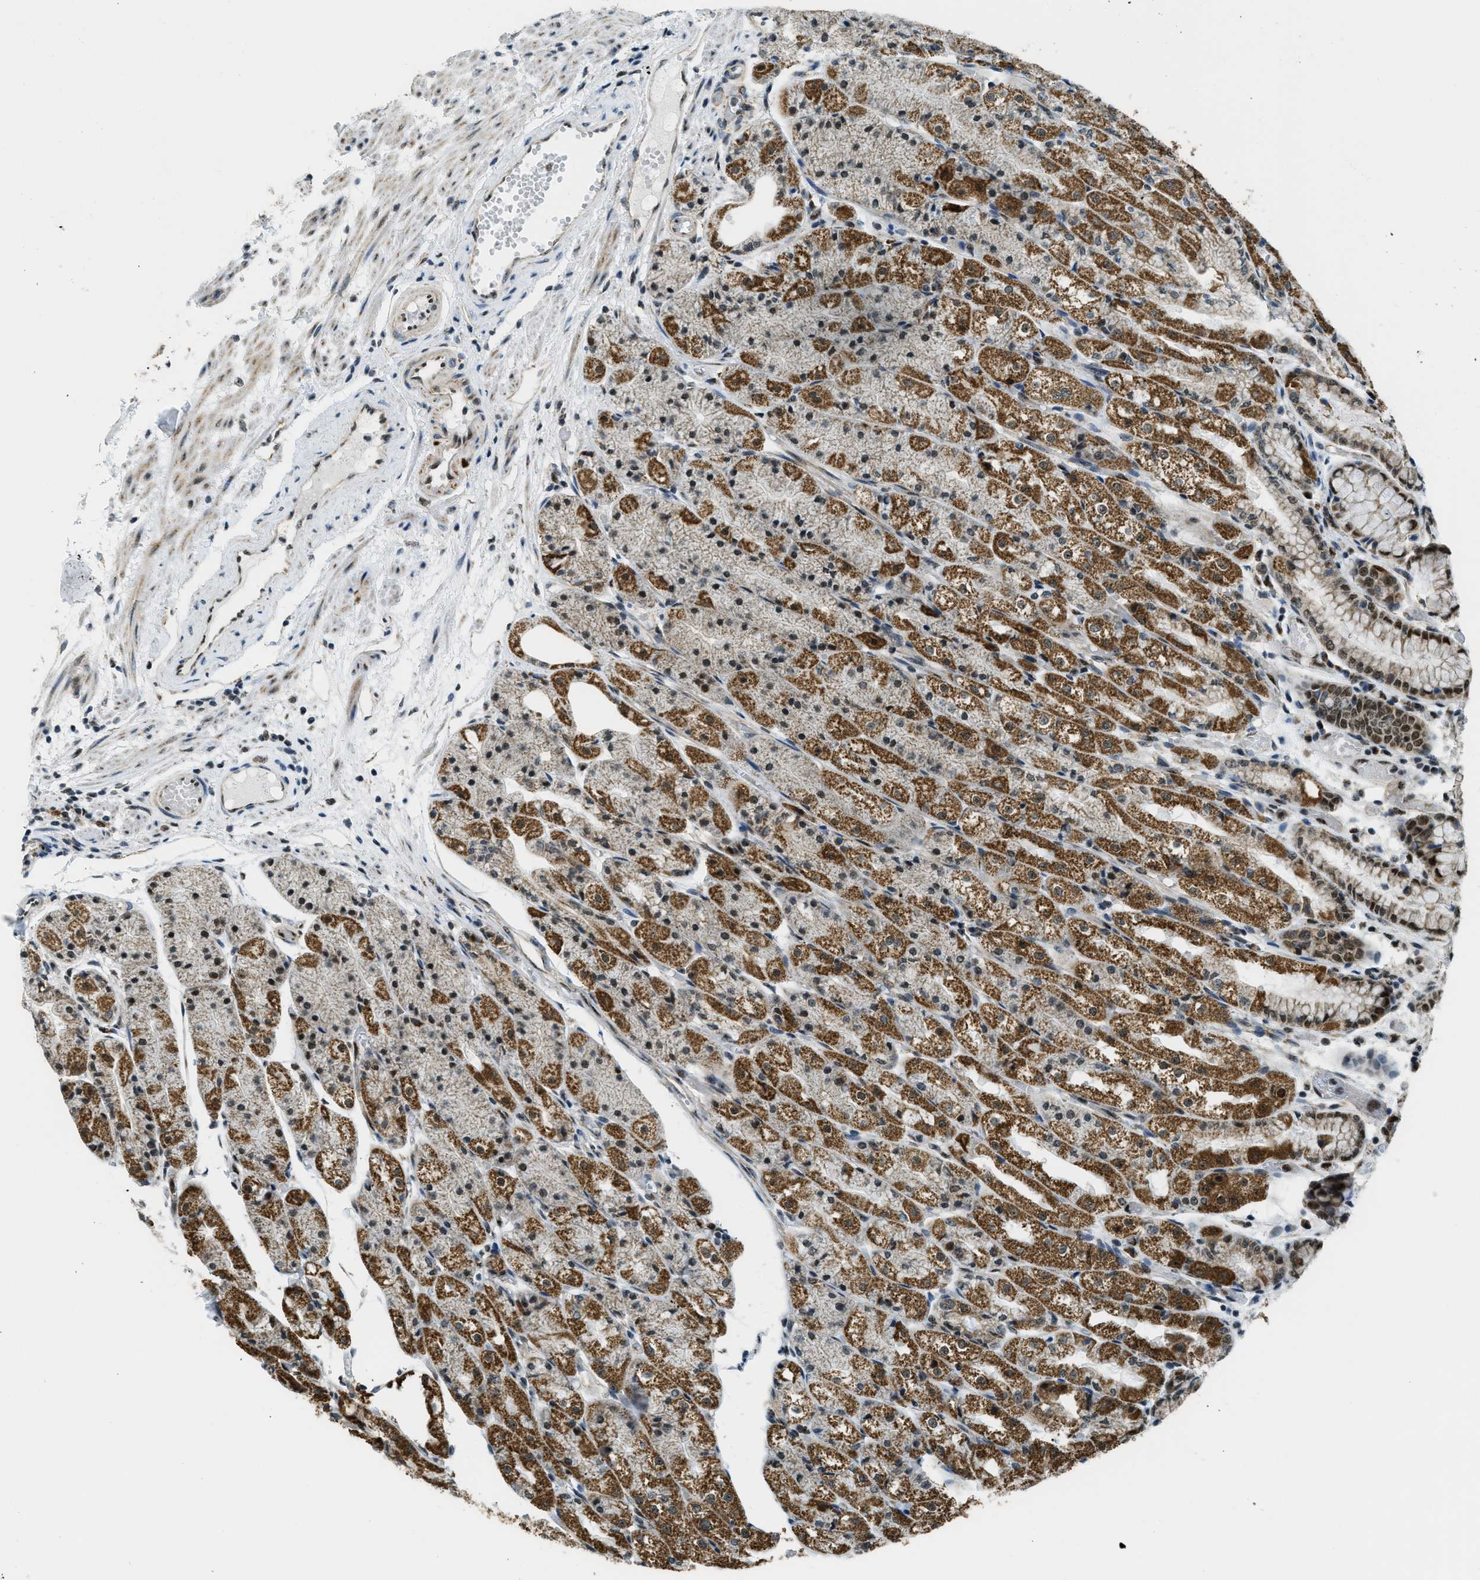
{"staining": {"intensity": "strong", "quantity": "25%-75%", "location": "cytoplasmic/membranous,nuclear"}, "tissue": "stomach", "cell_type": "Glandular cells", "image_type": "normal", "snomed": [{"axis": "morphology", "description": "Normal tissue, NOS"}, {"axis": "topography", "description": "Stomach, upper"}], "caption": "Stomach stained with immunohistochemistry (IHC) exhibits strong cytoplasmic/membranous,nuclear positivity in about 25%-75% of glandular cells. The staining is performed using DAB (3,3'-diaminobenzidine) brown chromogen to label protein expression. The nuclei are counter-stained blue using hematoxylin.", "gene": "SP100", "patient": {"sex": "male", "age": 72}}